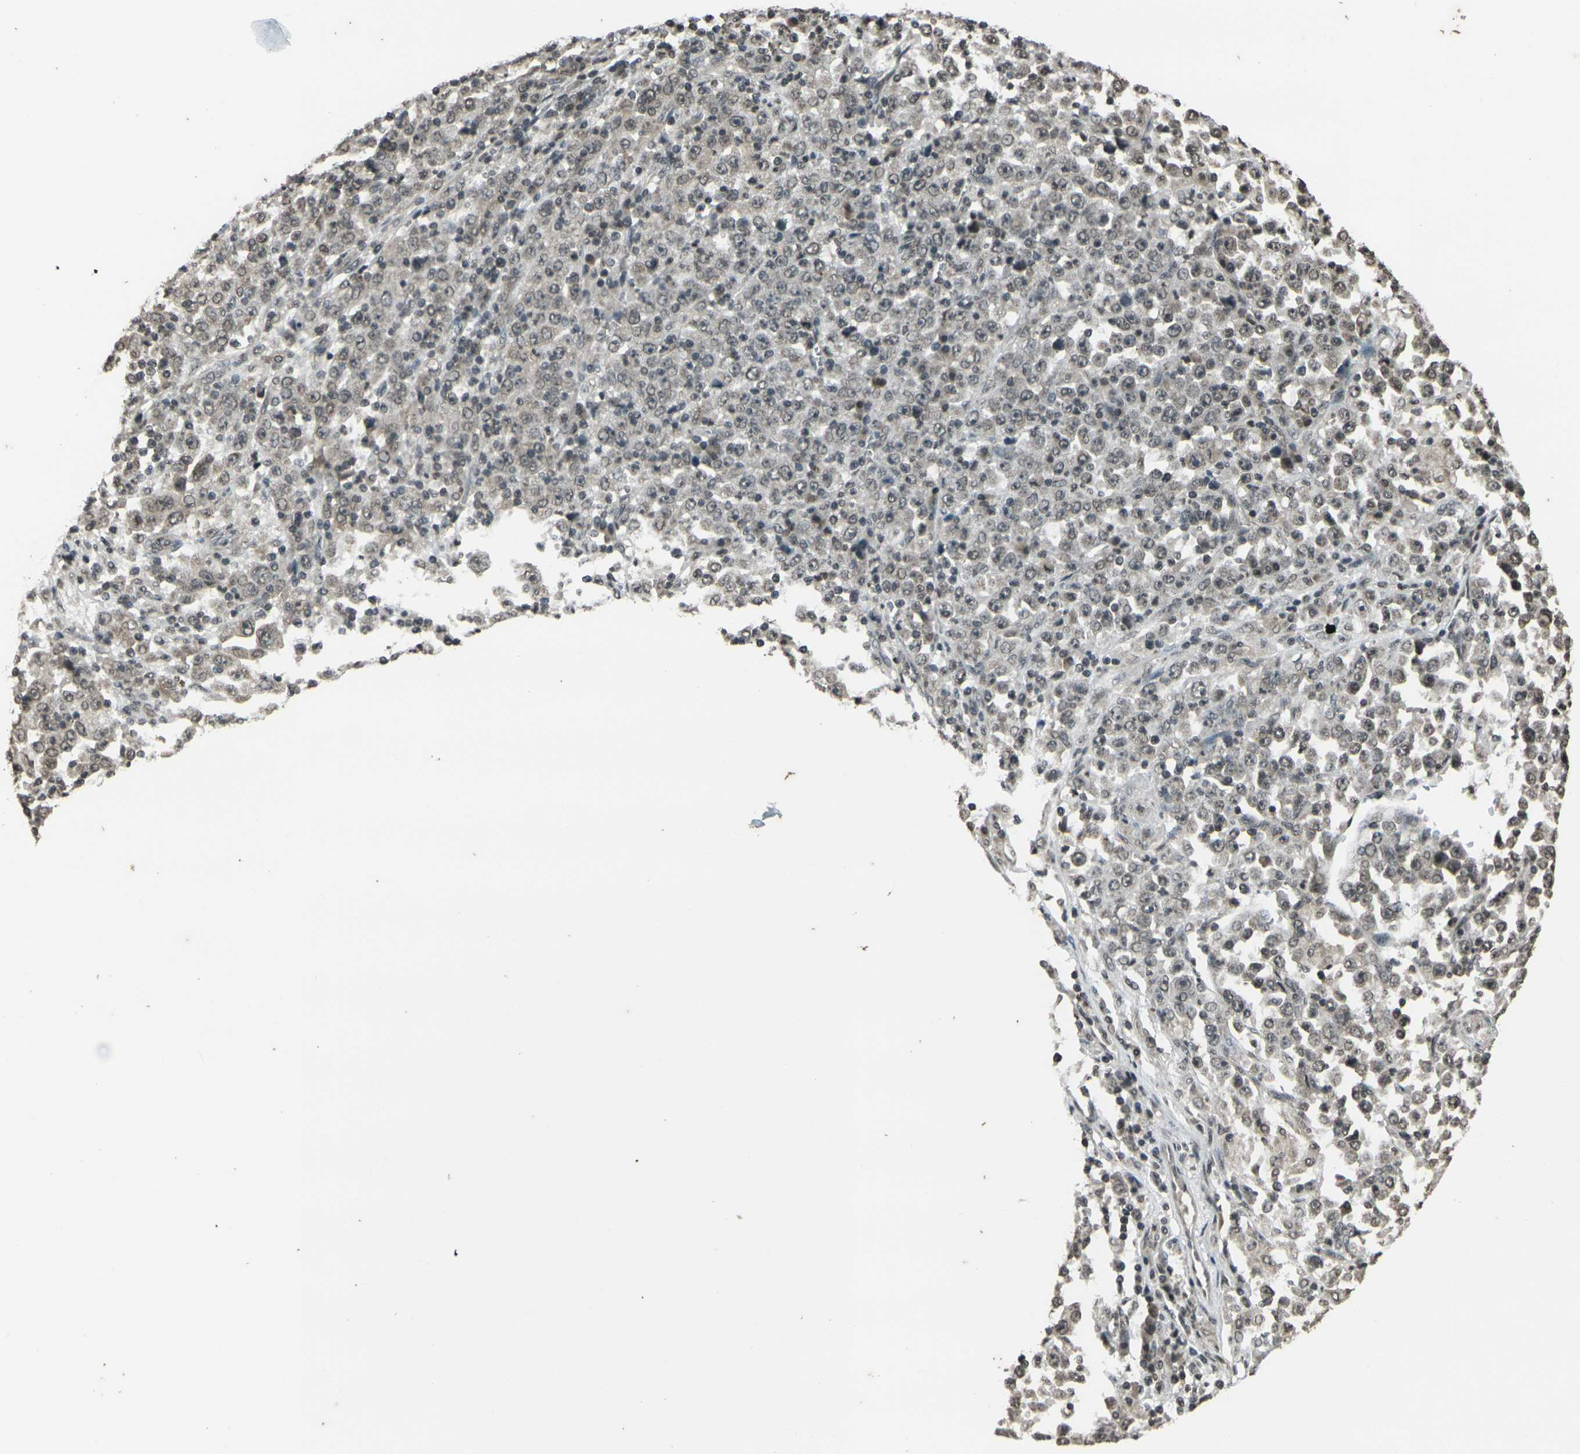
{"staining": {"intensity": "weak", "quantity": ">75%", "location": "nuclear"}, "tissue": "stomach cancer", "cell_type": "Tumor cells", "image_type": "cancer", "snomed": [{"axis": "morphology", "description": "Normal tissue, NOS"}, {"axis": "morphology", "description": "Adenocarcinoma, NOS"}, {"axis": "topography", "description": "Stomach, upper"}, {"axis": "topography", "description": "Stomach"}], "caption": "Protein analysis of stomach cancer tissue exhibits weak nuclear staining in about >75% of tumor cells.", "gene": "PRPF8", "patient": {"sex": "male", "age": 59}}